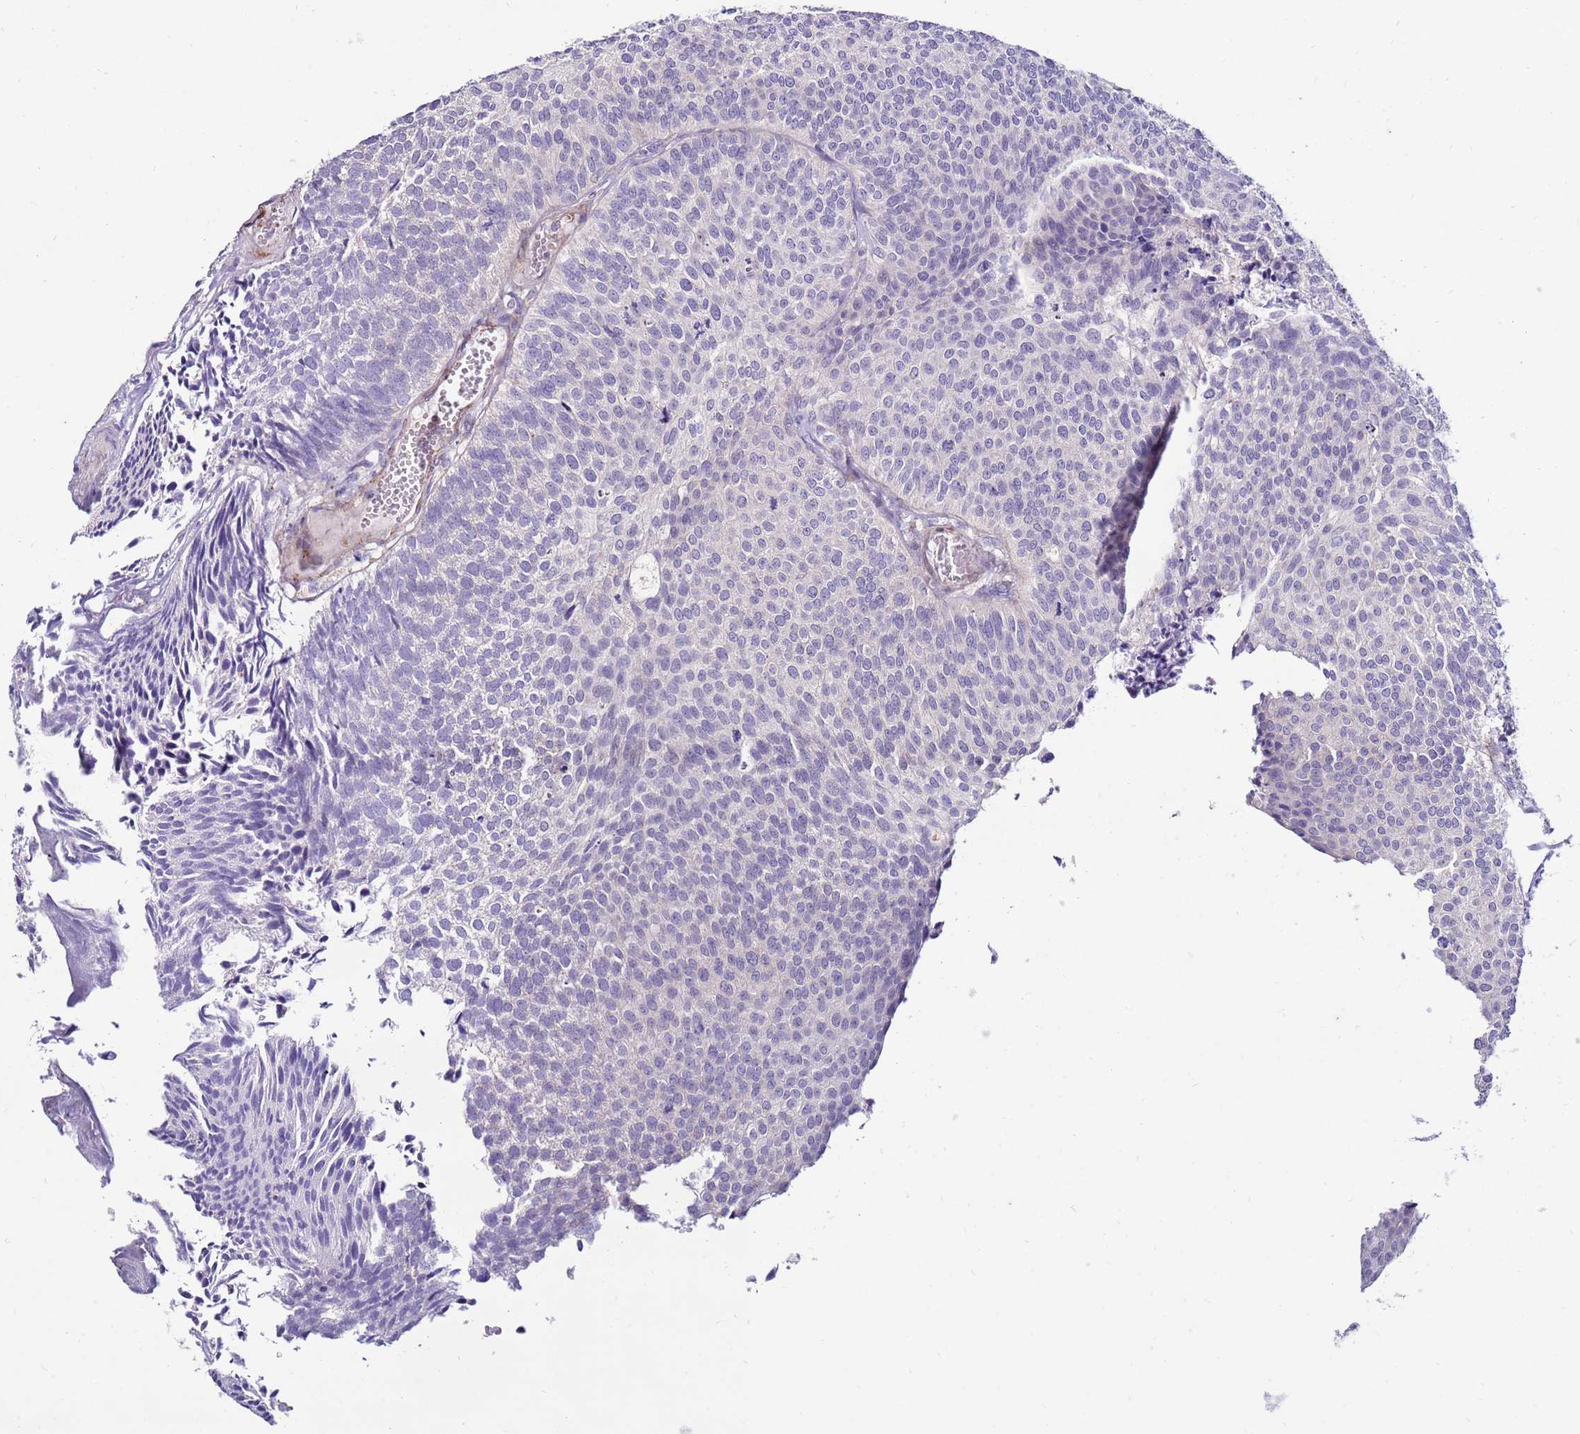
{"staining": {"intensity": "negative", "quantity": "none", "location": "none"}, "tissue": "urothelial cancer", "cell_type": "Tumor cells", "image_type": "cancer", "snomed": [{"axis": "morphology", "description": "Urothelial carcinoma, Low grade"}, {"axis": "topography", "description": "Urinary bladder"}], "caption": "Urothelial cancer stained for a protein using immunohistochemistry displays no expression tumor cells.", "gene": "CLEC4M", "patient": {"sex": "male", "age": 84}}